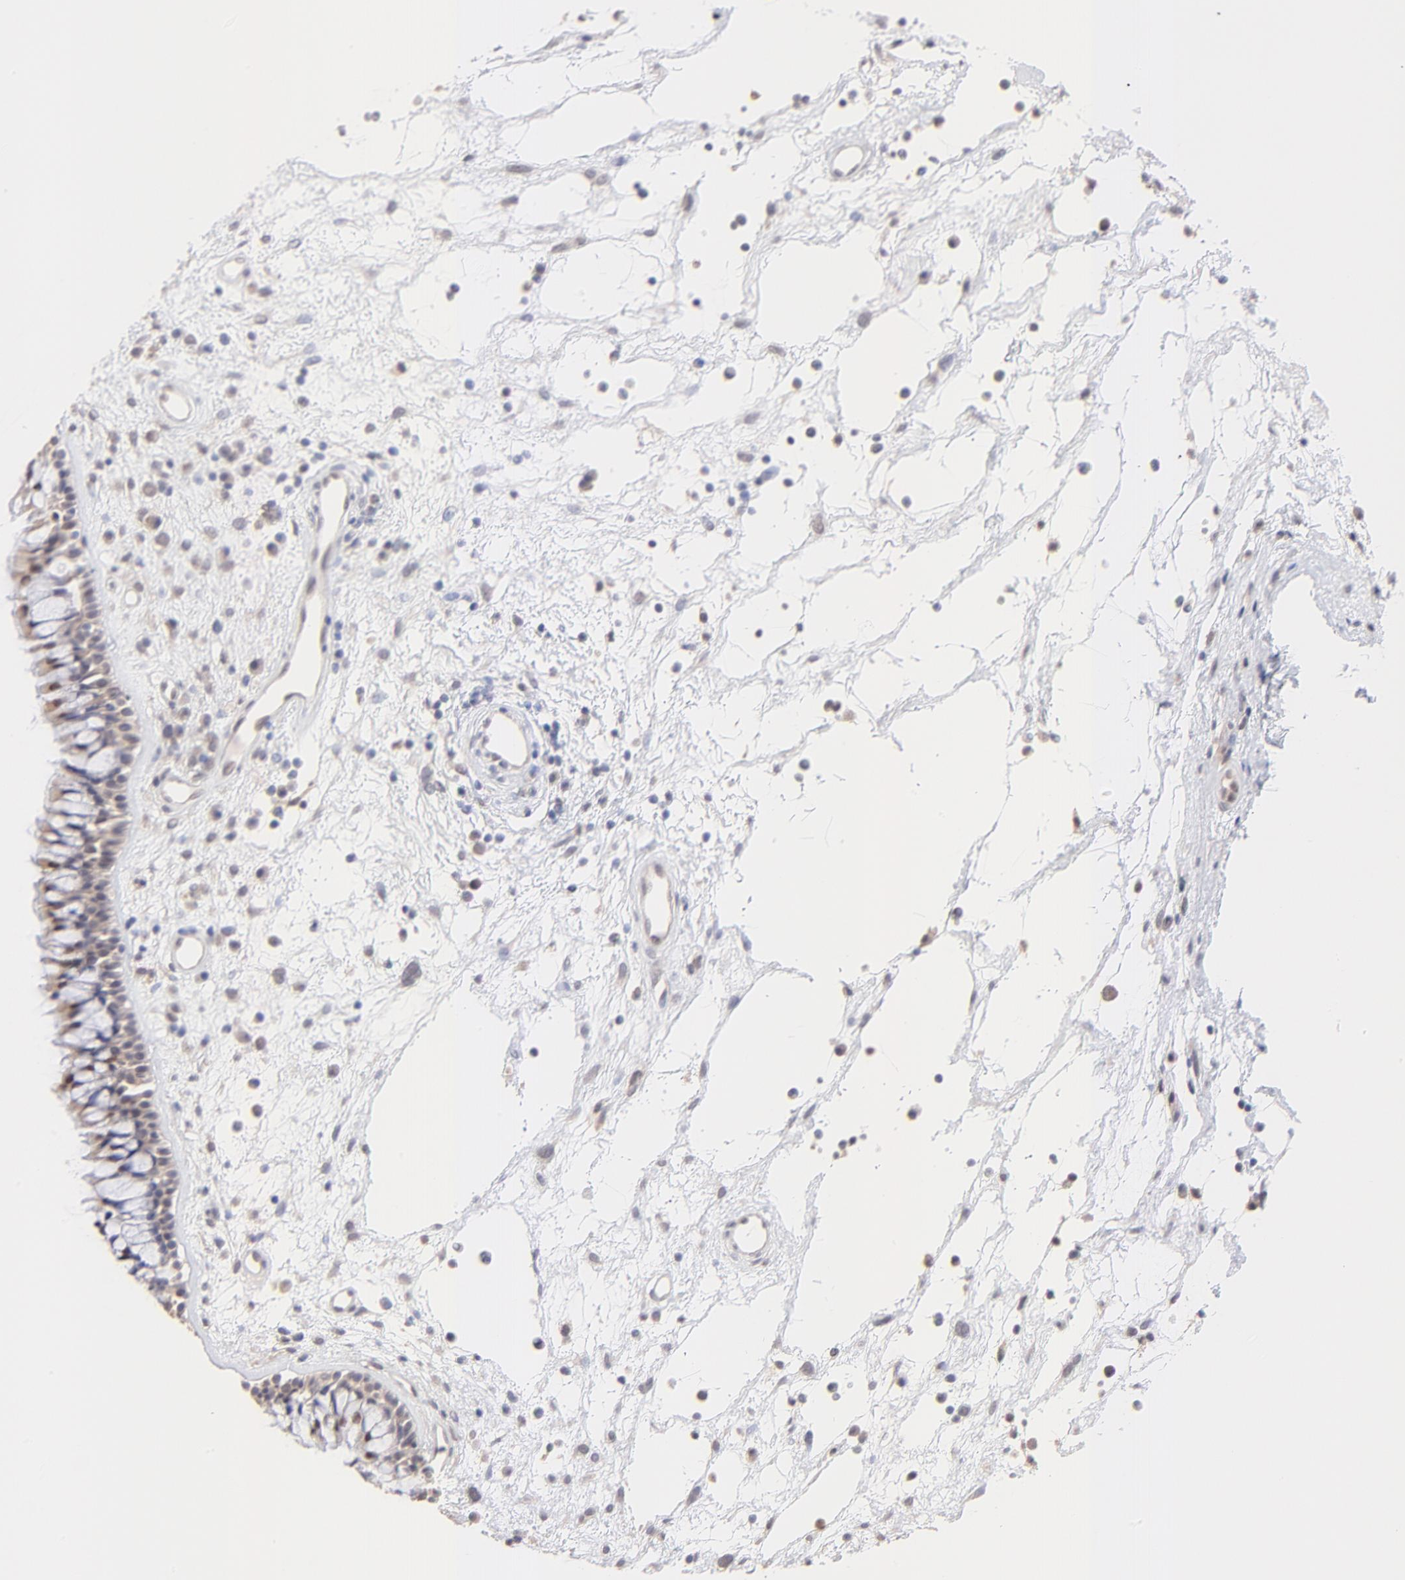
{"staining": {"intensity": "weak", "quantity": "25%-75%", "location": "cytoplasmic/membranous"}, "tissue": "nasopharynx", "cell_type": "Respiratory epithelial cells", "image_type": "normal", "snomed": [{"axis": "morphology", "description": "Normal tissue, NOS"}, {"axis": "morphology", "description": "Inflammation, NOS"}, {"axis": "topography", "description": "Nasopharynx"}], "caption": "This micrograph shows immunohistochemistry (IHC) staining of benign human nasopharynx, with low weak cytoplasmic/membranous staining in about 25%-75% of respiratory epithelial cells.", "gene": "ZNF747", "patient": {"sex": "male", "age": 48}}